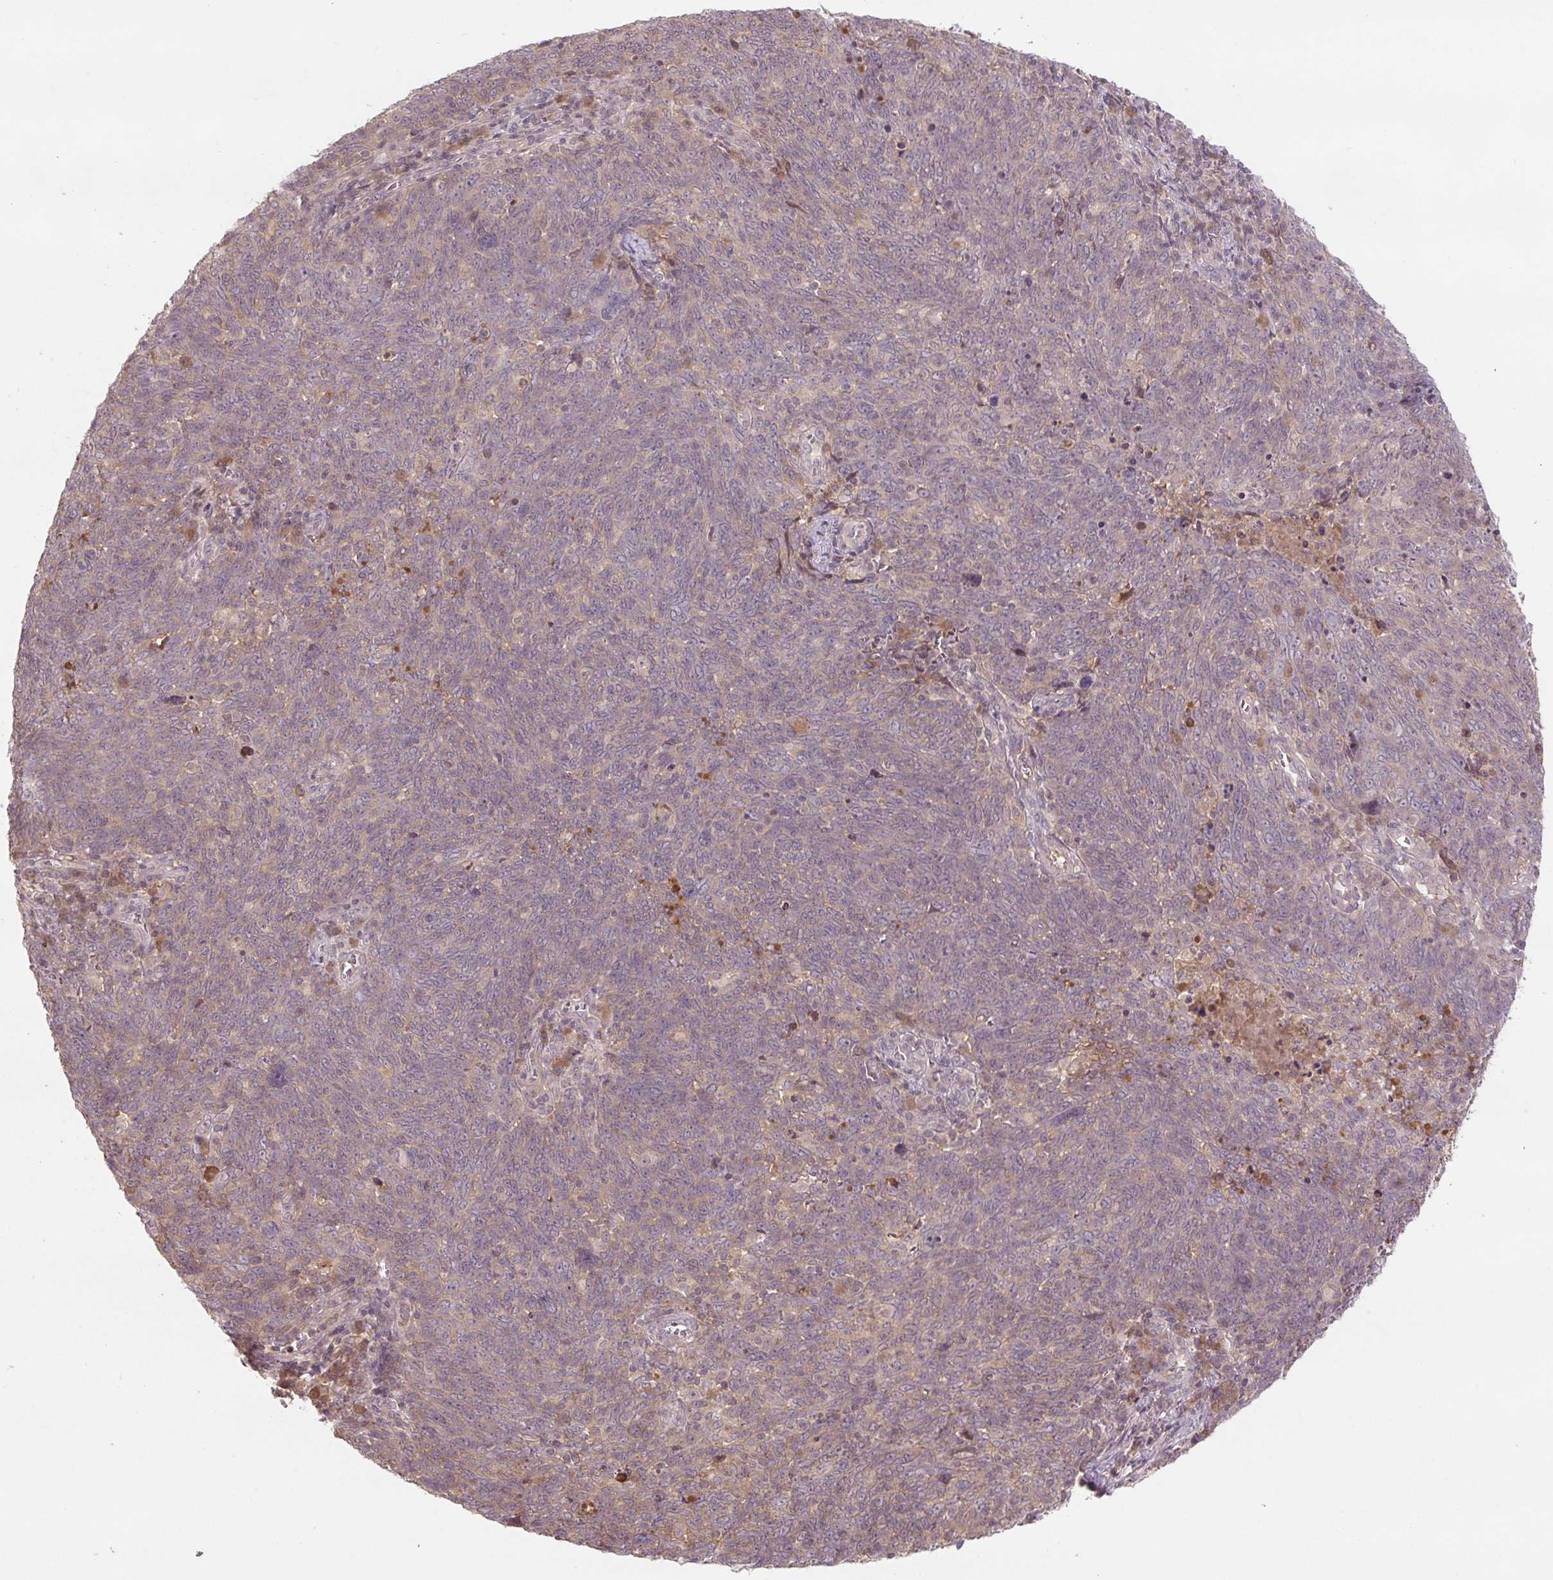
{"staining": {"intensity": "weak", "quantity": "<25%", "location": "cytoplasmic/membranous"}, "tissue": "lung cancer", "cell_type": "Tumor cells", "image_type": "cancer", "snomed": [{"axis": "morphology", "description": "Squamous cell carcinoma, NOS"}, {"axis": "topography", "description": "Lung"}], "caption": "This image is of lung squamous cell carcinoma stained with immunohistochemistry to label a protein in brown with the nuclei are counter-stained blue. There is no positivity in tumor cells. Nuclei are stained in blue.", "gene": "C2orf73", "patient": {"sex": "female", "age": 72}}